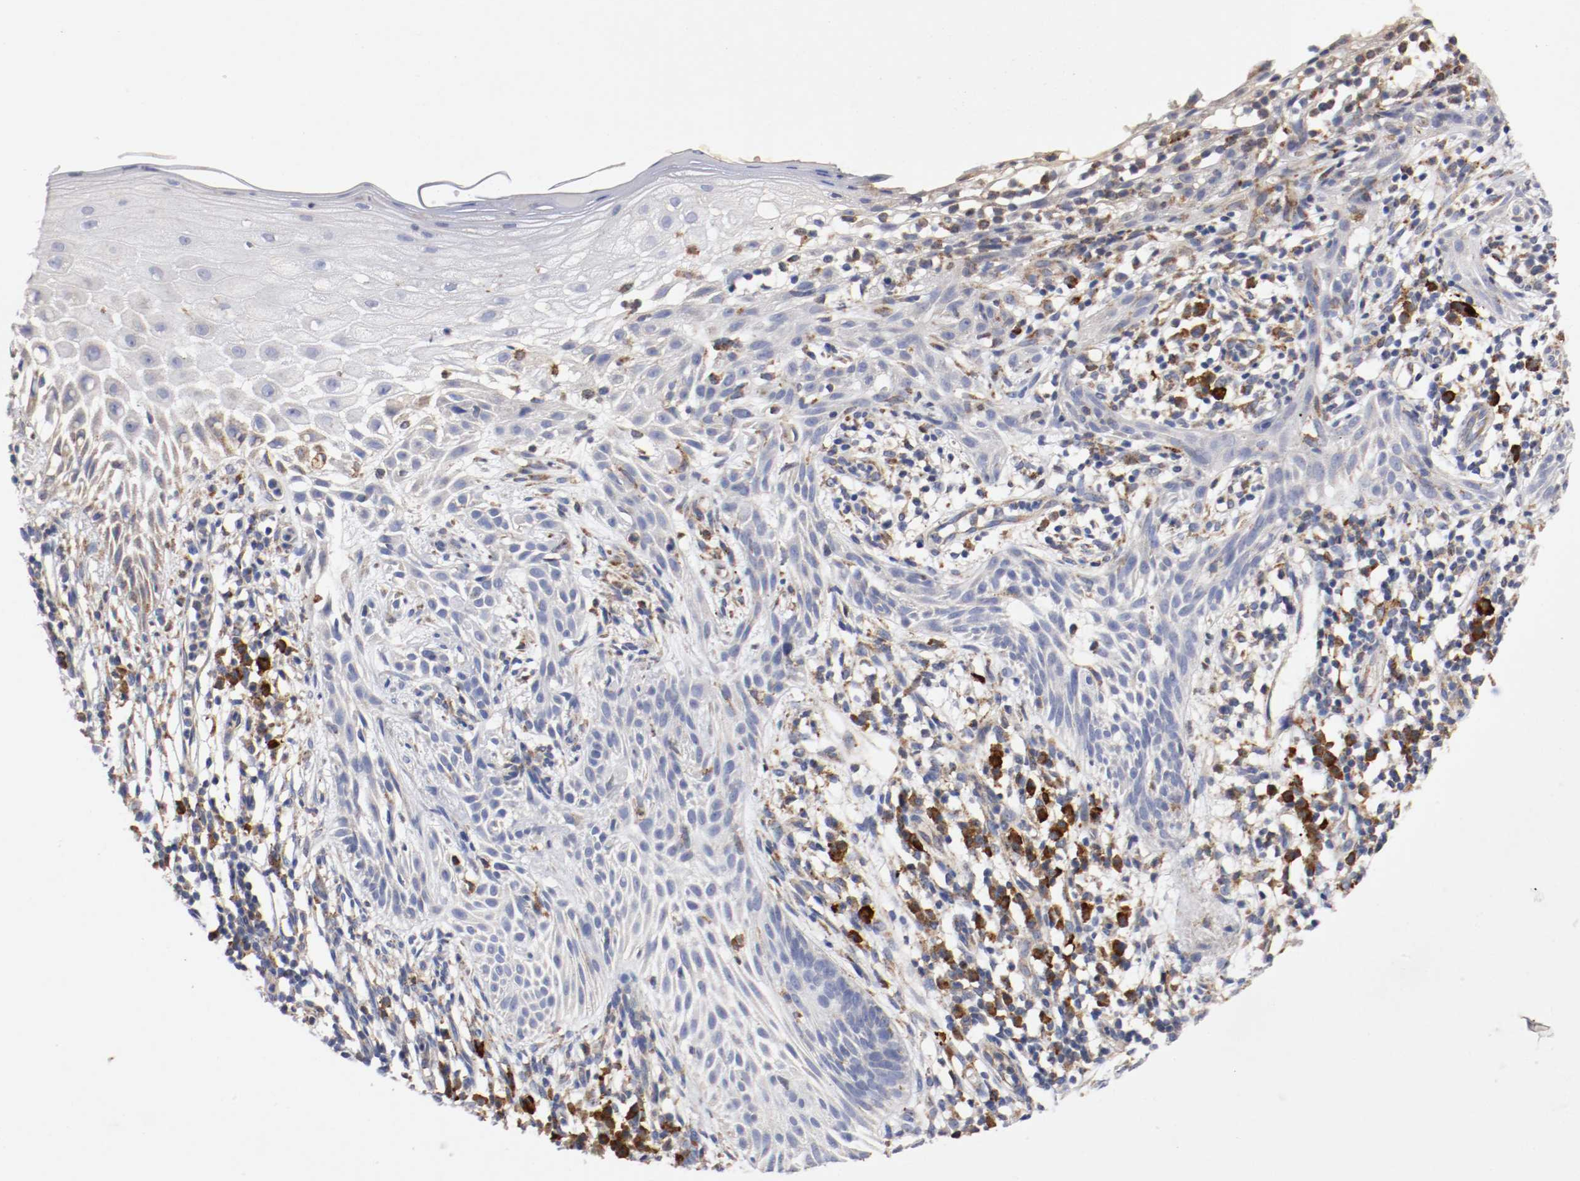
{"staining": {"intensity": "moderate", "quantity": "<25%", "location": "cytoplasmic/membranous"}, "tissue": "skin cancer", "cell_type": "Tumor cells", "image_type": "cancer", "snomed": [{"axis": "morphology", "description": "Normal tissue, NOS"}, {"axis": "morphology", "description": "Basal cell carcinoma"}, {"axis": "topography", "description": "Skin"}], "caption": "About <25% of tumor cells in human basal cell carcinoma (skin) display moderate cytoplasmic/membranous protein expression as visualized by brown immunohistochemical staining.", "gene": "TRAF2", "patient": {"sex": "female", "age": 69}}